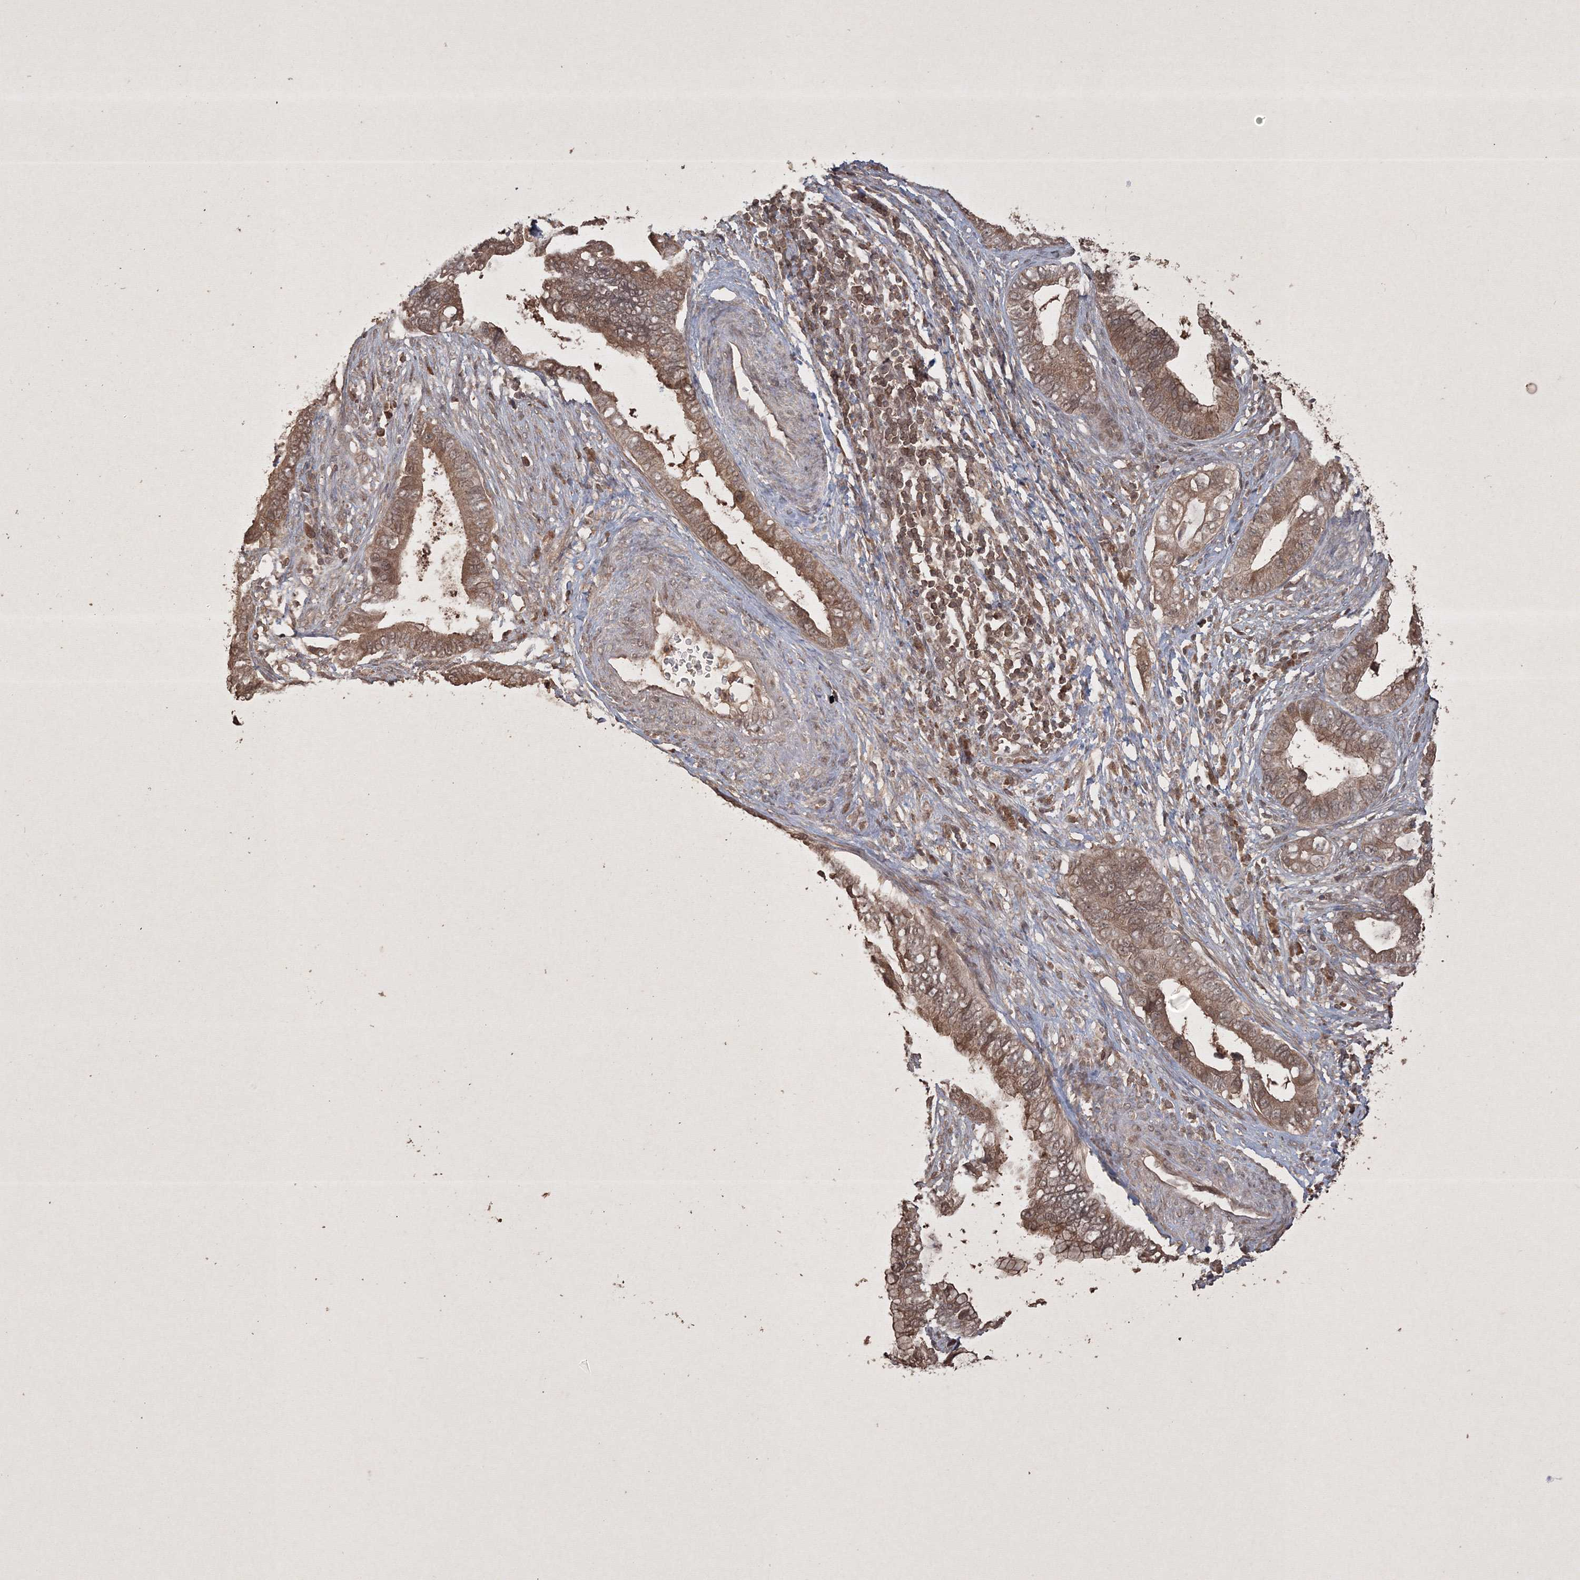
{"staining": {"intensity": "moderate", "quantity": ">75%", "location": "cytoplasmic/membranous"}, "tissue": "cervical cancer", "cell_type": "Tumor cells", "image_type": "cancer", "snomed": [{"axis": "morphology", "description": "Adenocarcinoma, NOS"}, {"axis": "topography", "description": "Cervix"}], "caption": "IHC photomicrograph of human cervical adenocarcinoma stained for a protein (brown), which demonstrates medium levels of moderate cytoplasmic/membranous staining in approximately >75% of tumor cells.", "gene": "PELI3", "patient": {"sex": "female", "age": 44}}